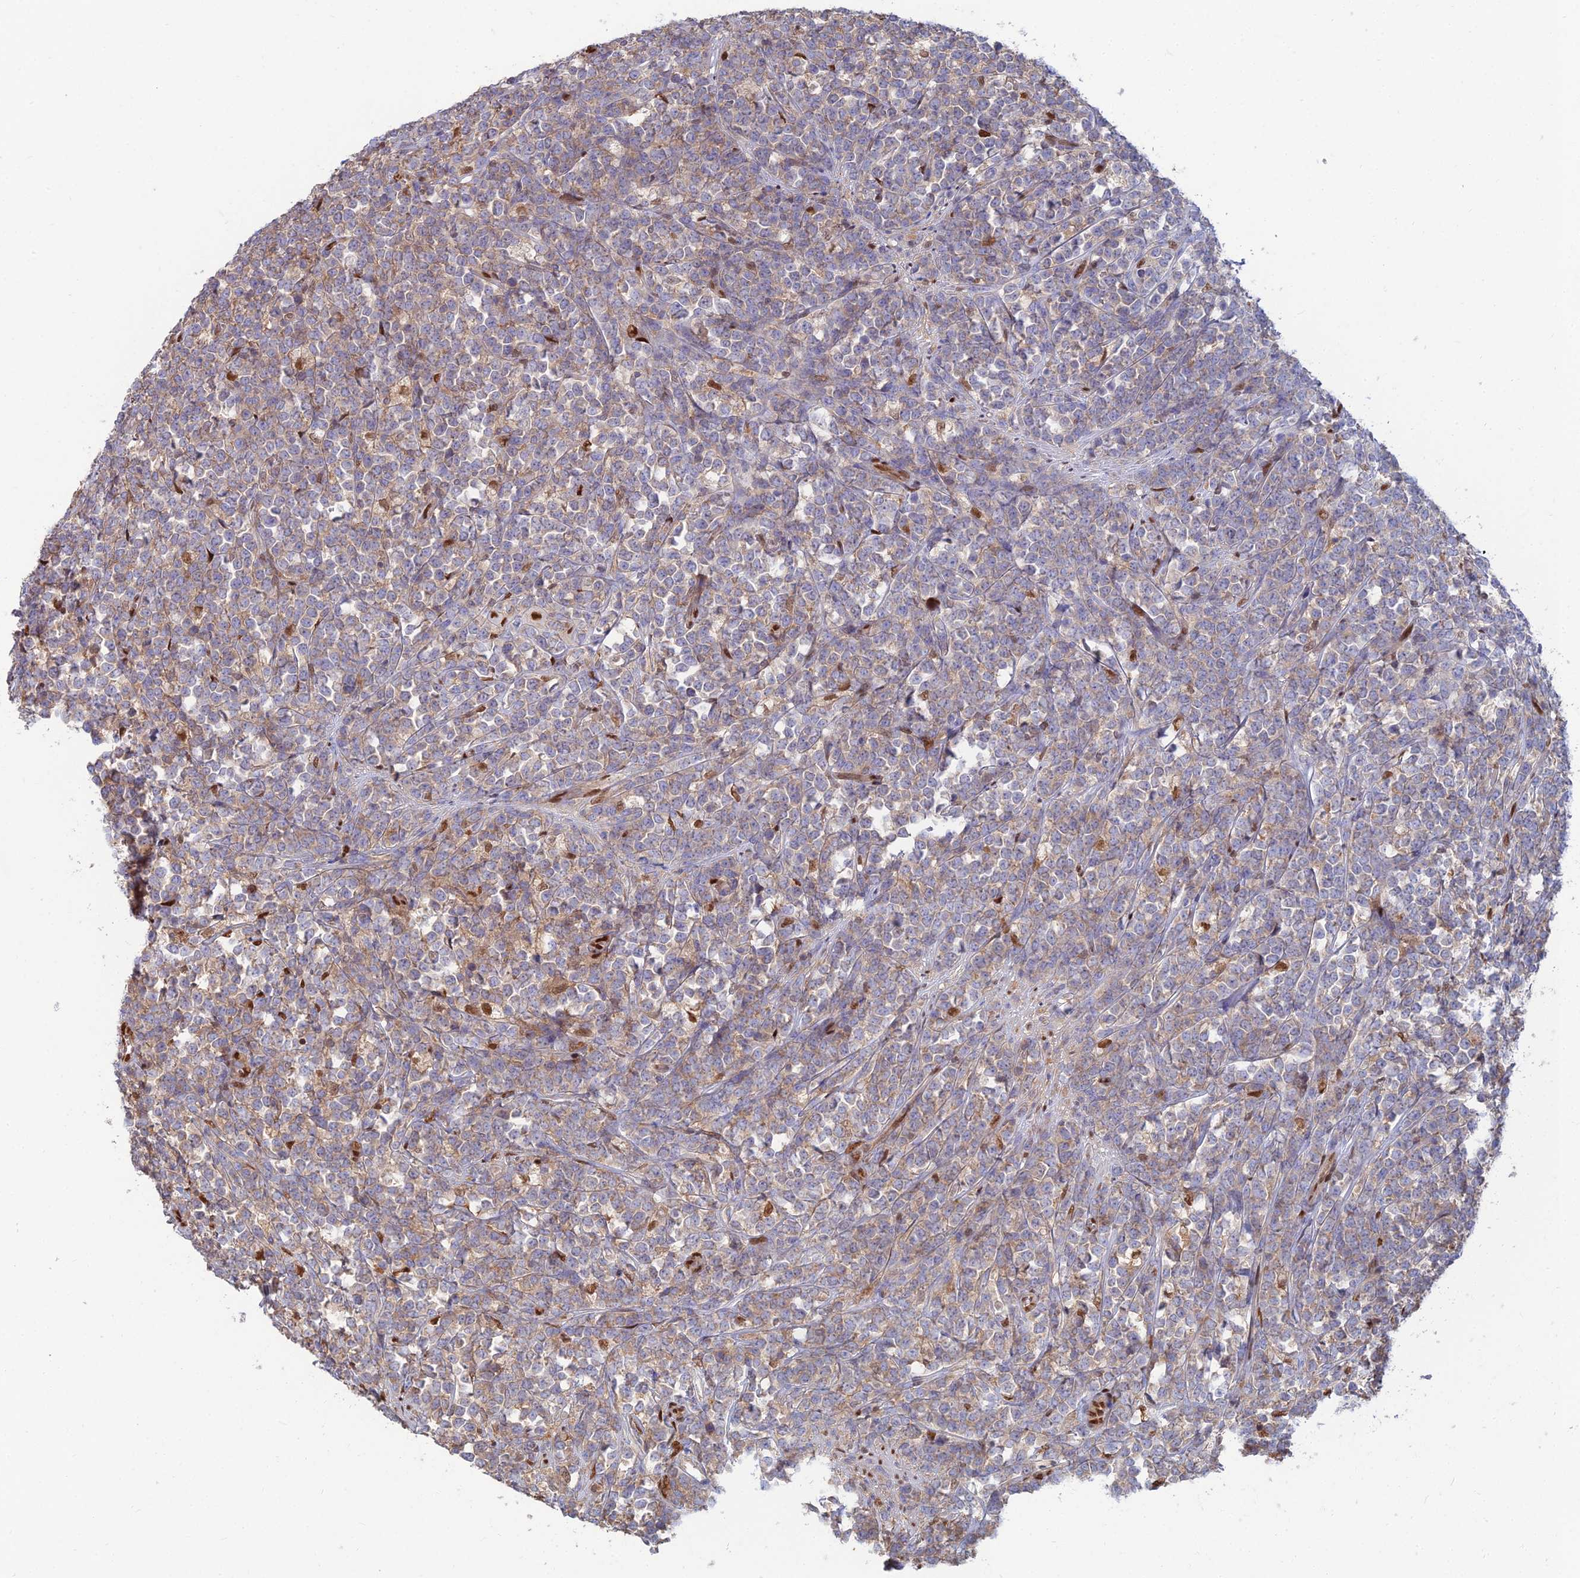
{"staining": {"intensity": "weak", "quantity": "25%-75%", "location": "cytoplasmic/membranous"}, "tissue": "lymphoma", "cell_type": "Tumor cells", "image_type": "cancer", "snomed": [{"axis": "morphology", "description": "Malignant lymphoma, non-Hodgkin's type, High grade"}, {"axis": "topography", "description": "Small intestine"}], "caption": "An immunohistochemistry micrograph of tumor tissue is shown. Protein staining in brown shows weak cytoplasmic/membranous positivity in lymphoma within tumor cells.", "gene": "DNPEP", "patient": {"sex": "male", "age": 8}}